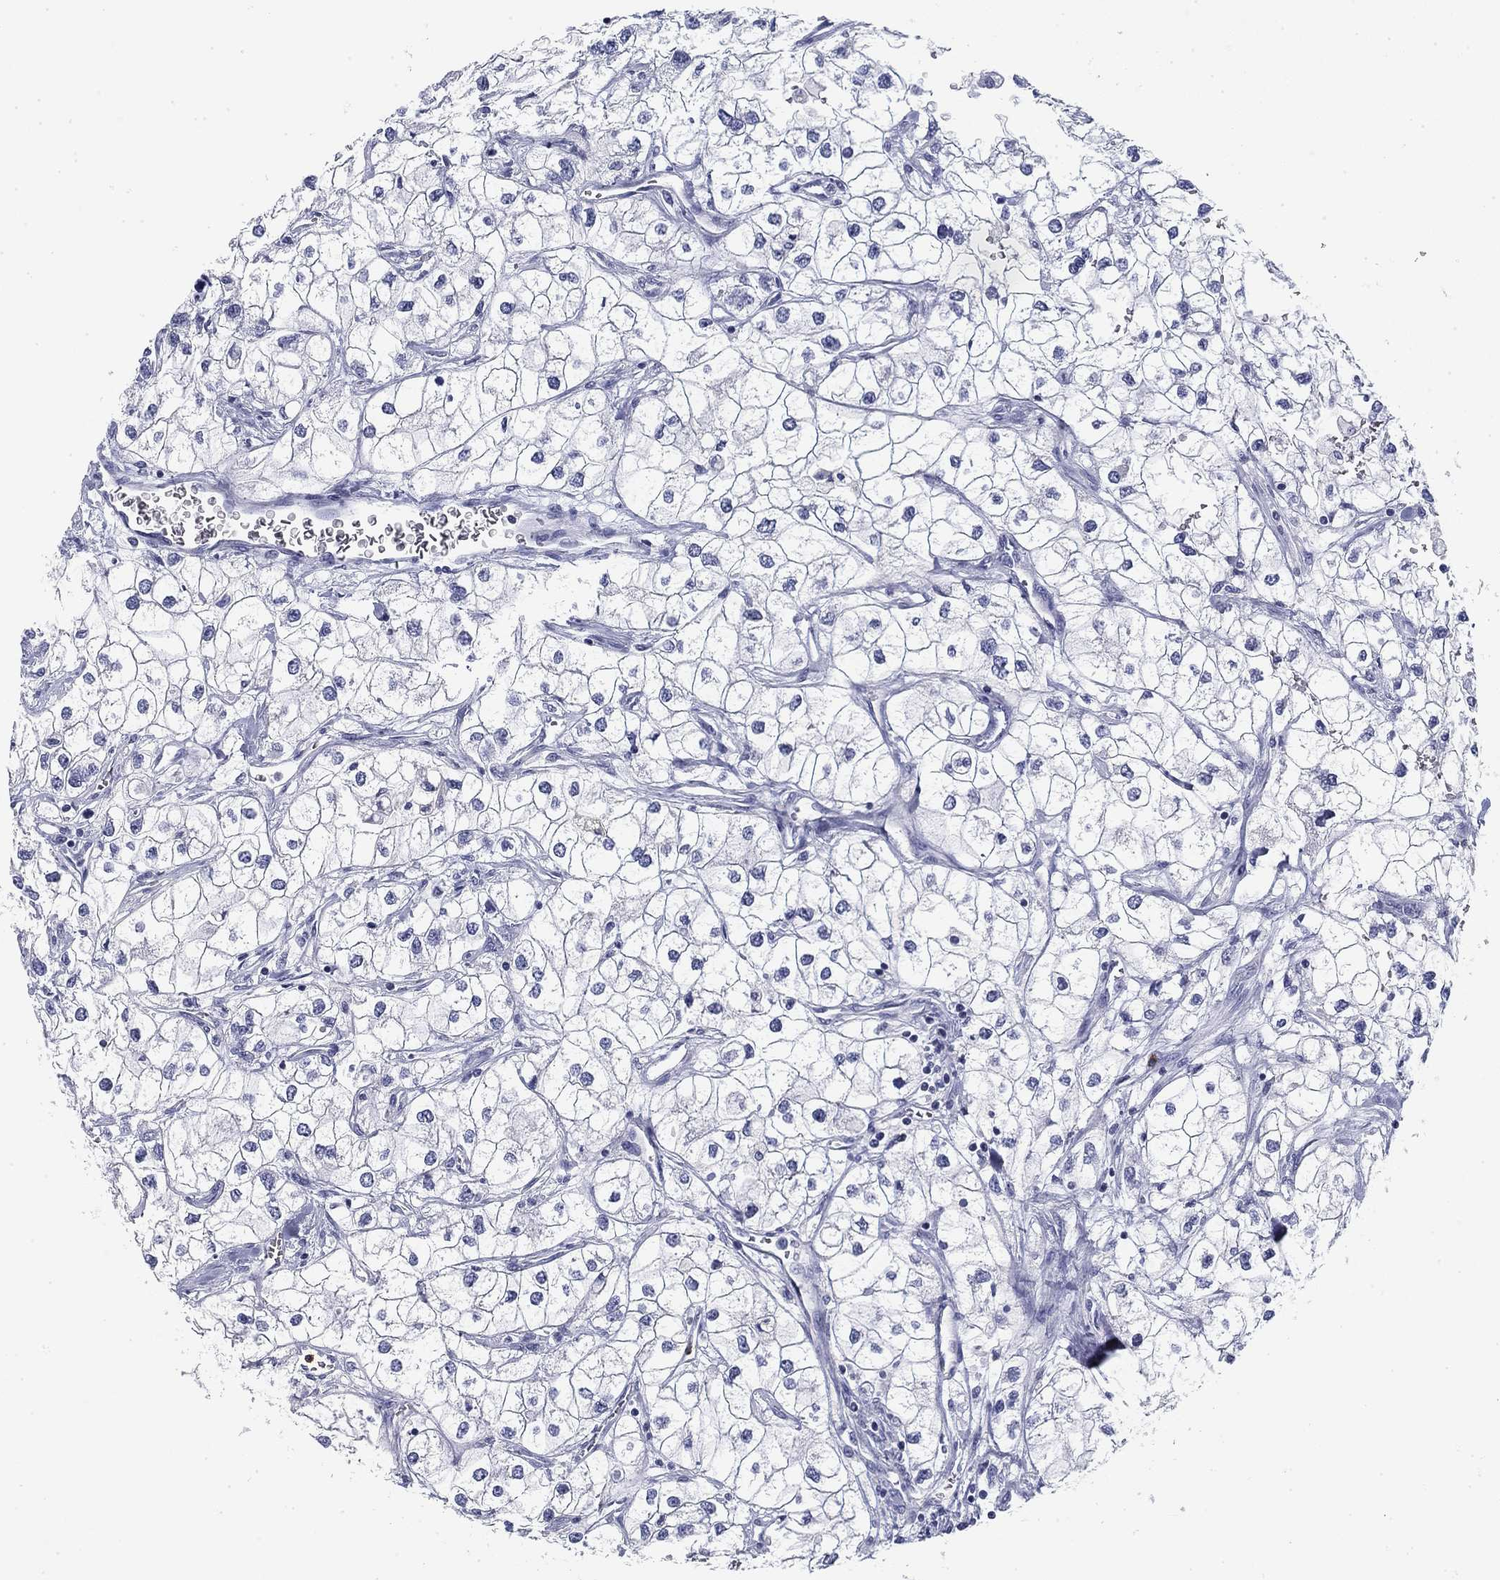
{"staining": {"intensity": "negative", "quantity": "none", "location": "none"}, "tissue": "renal cancer", "cell_type": "Tumor cells", "image_type": "cancer", "snomed": [{"axis": "morphology", "description": "Adenocarcinoma, NOS"}, {"axis": "topography", "description": "Kidney"}], "caption": "This is an IHC photomicrograph of human renal adenocarcinoma. There is no expression in tumor cells.", "gene": "CD79B", "patient": {"sex": "male", "age": 59}}